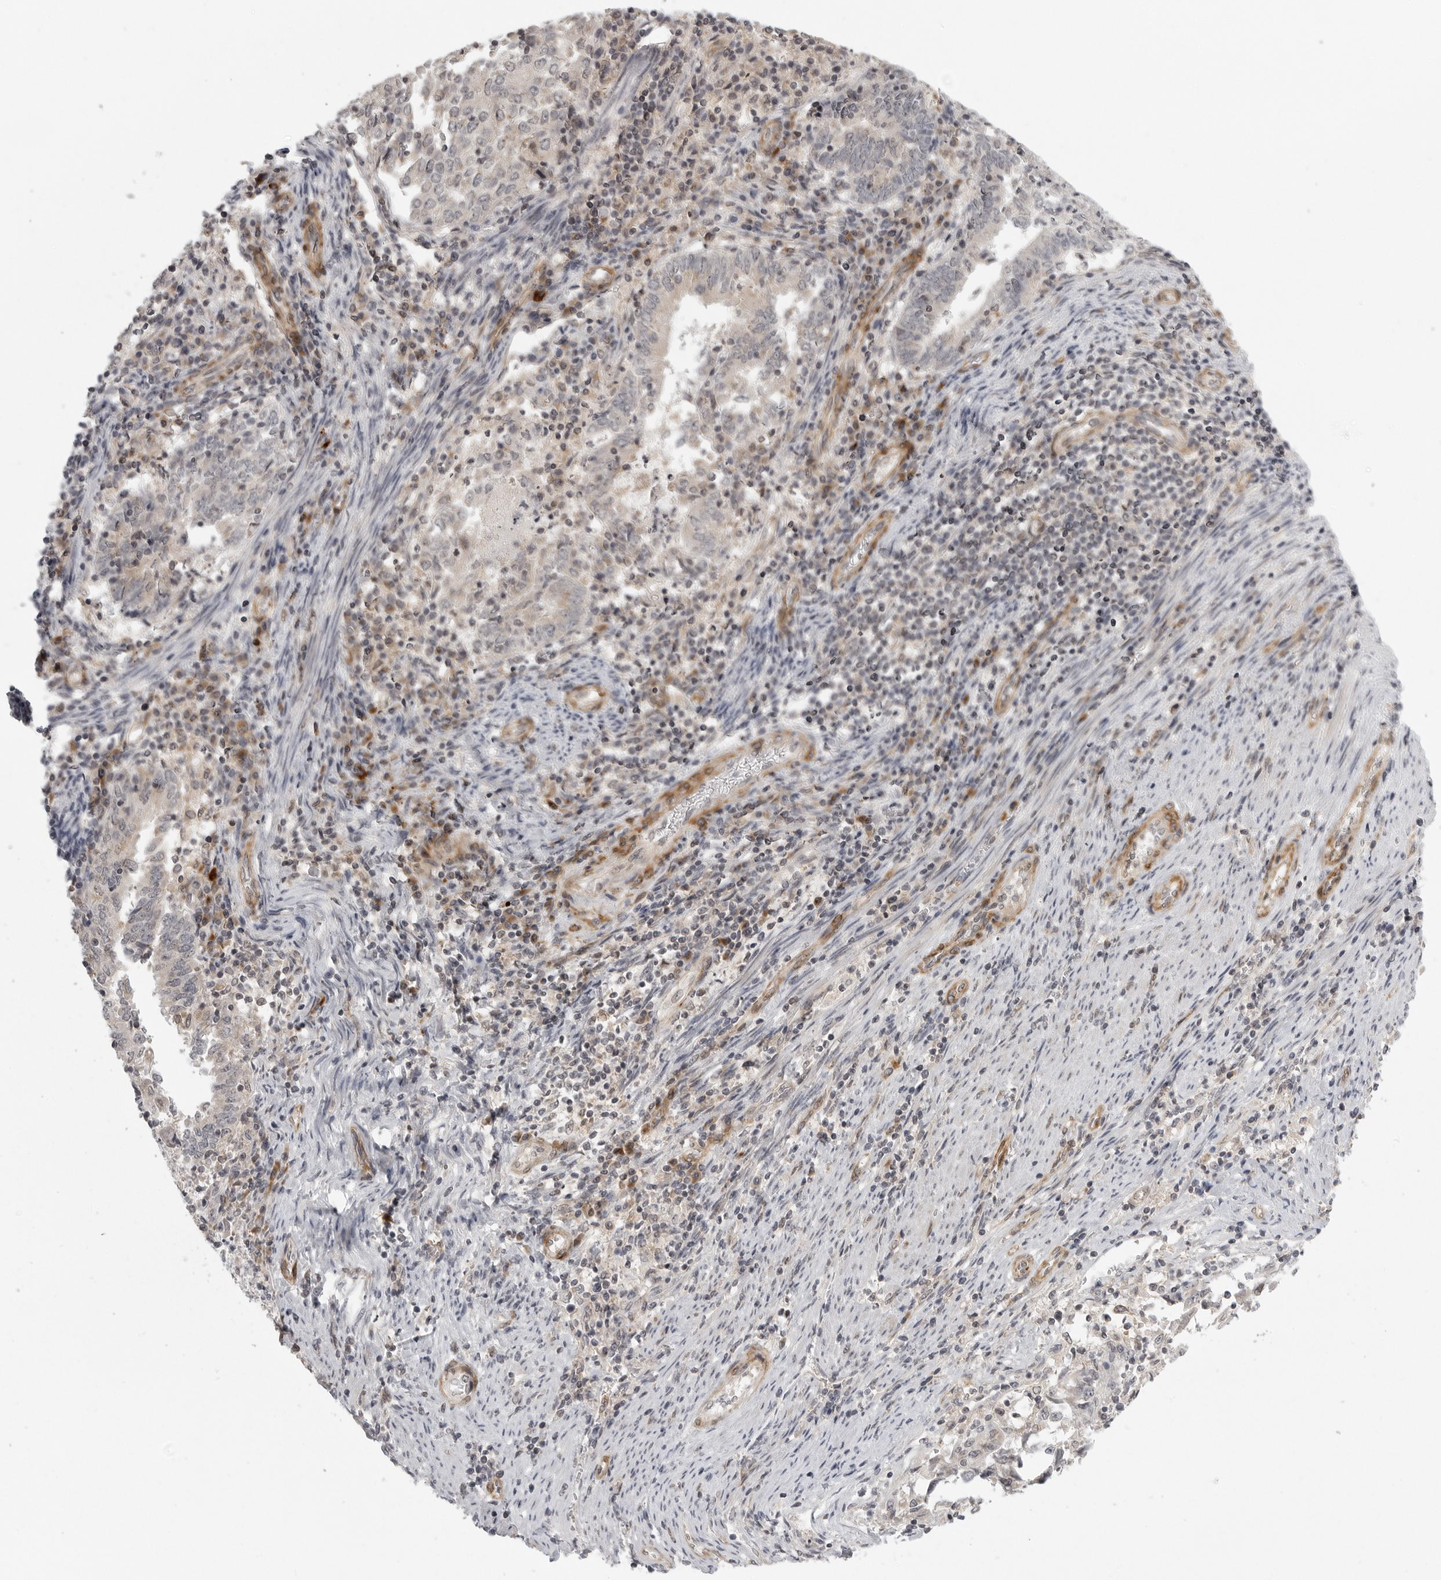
{"staining": {"intensity": "negative", "quantity": "none", "location": "none"}, "tissue": "endometrial cancer", "cell_type": "Tumor cells", "image_type": "cancer", "snomed": [{"axis": "morphology", "description": "Adenocarcinoma, NOS"}, {"axis": "topography", "description": "Endometrium"}], "caption": "Immunohistochemical staining of human adenocarcinoma (endometrial) demonstrates no significant staining in tumor cells.", "gene": "TUT4", "patient": {"sex": "female", "age": 80}}